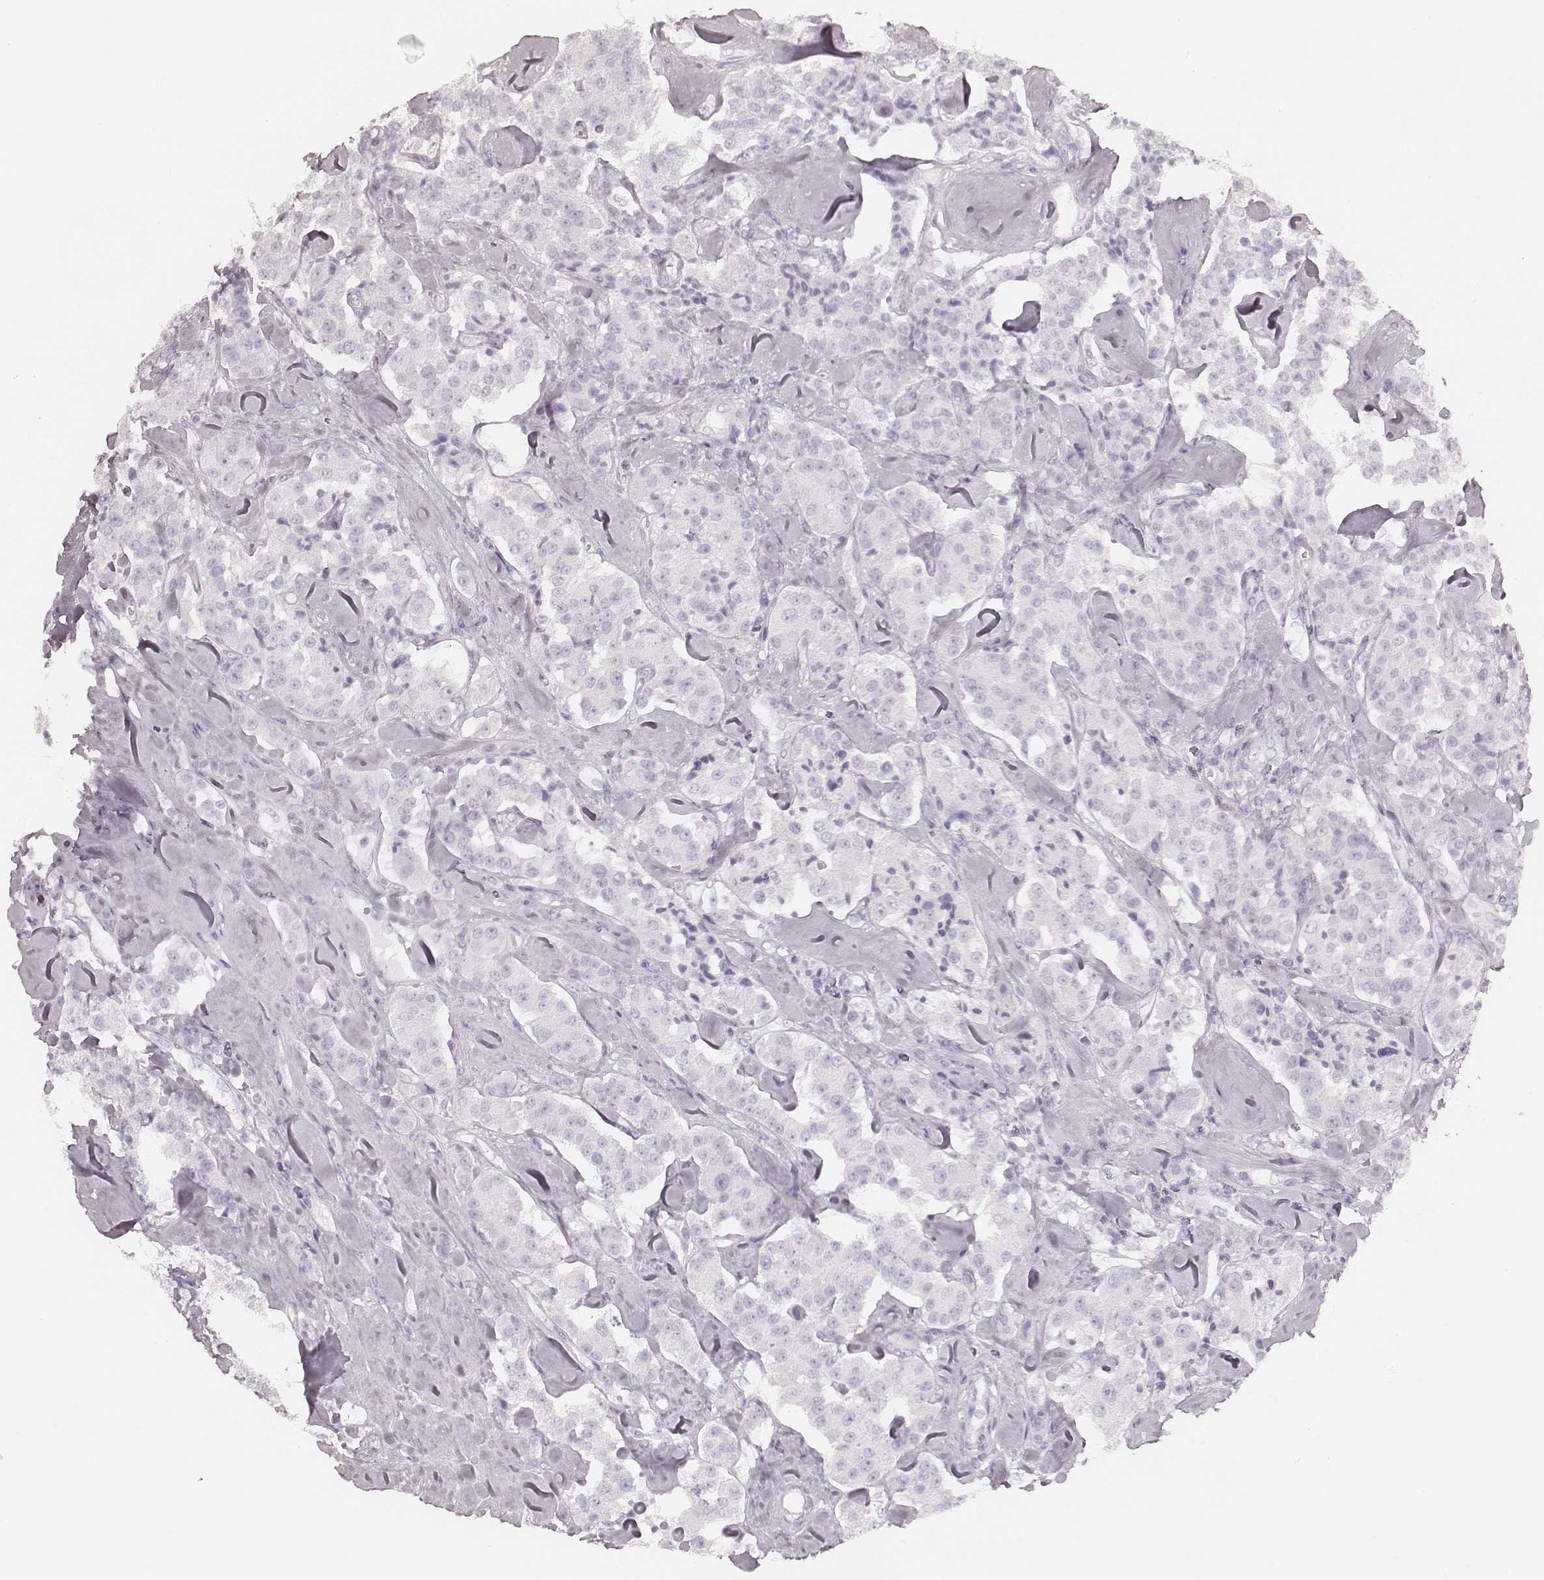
{"staining": {"intensity": "negative", "quantity": "none", "location": "none"}, "tissue": "carcinoid", "cell_type": "Tumor cells", "image_type": "cancer", "snomed": [{"axis": "morphology", "description": "Carcinoid, malignant, NOS"}, {"axis": "topography", "description": "Pancreas"}], "caption": "The IHC image has no significant staining in tumor cells of carcinoid (malignant) tissue.", "gene": "KRT82", "patient": {"sex": "male", "age": 41}}